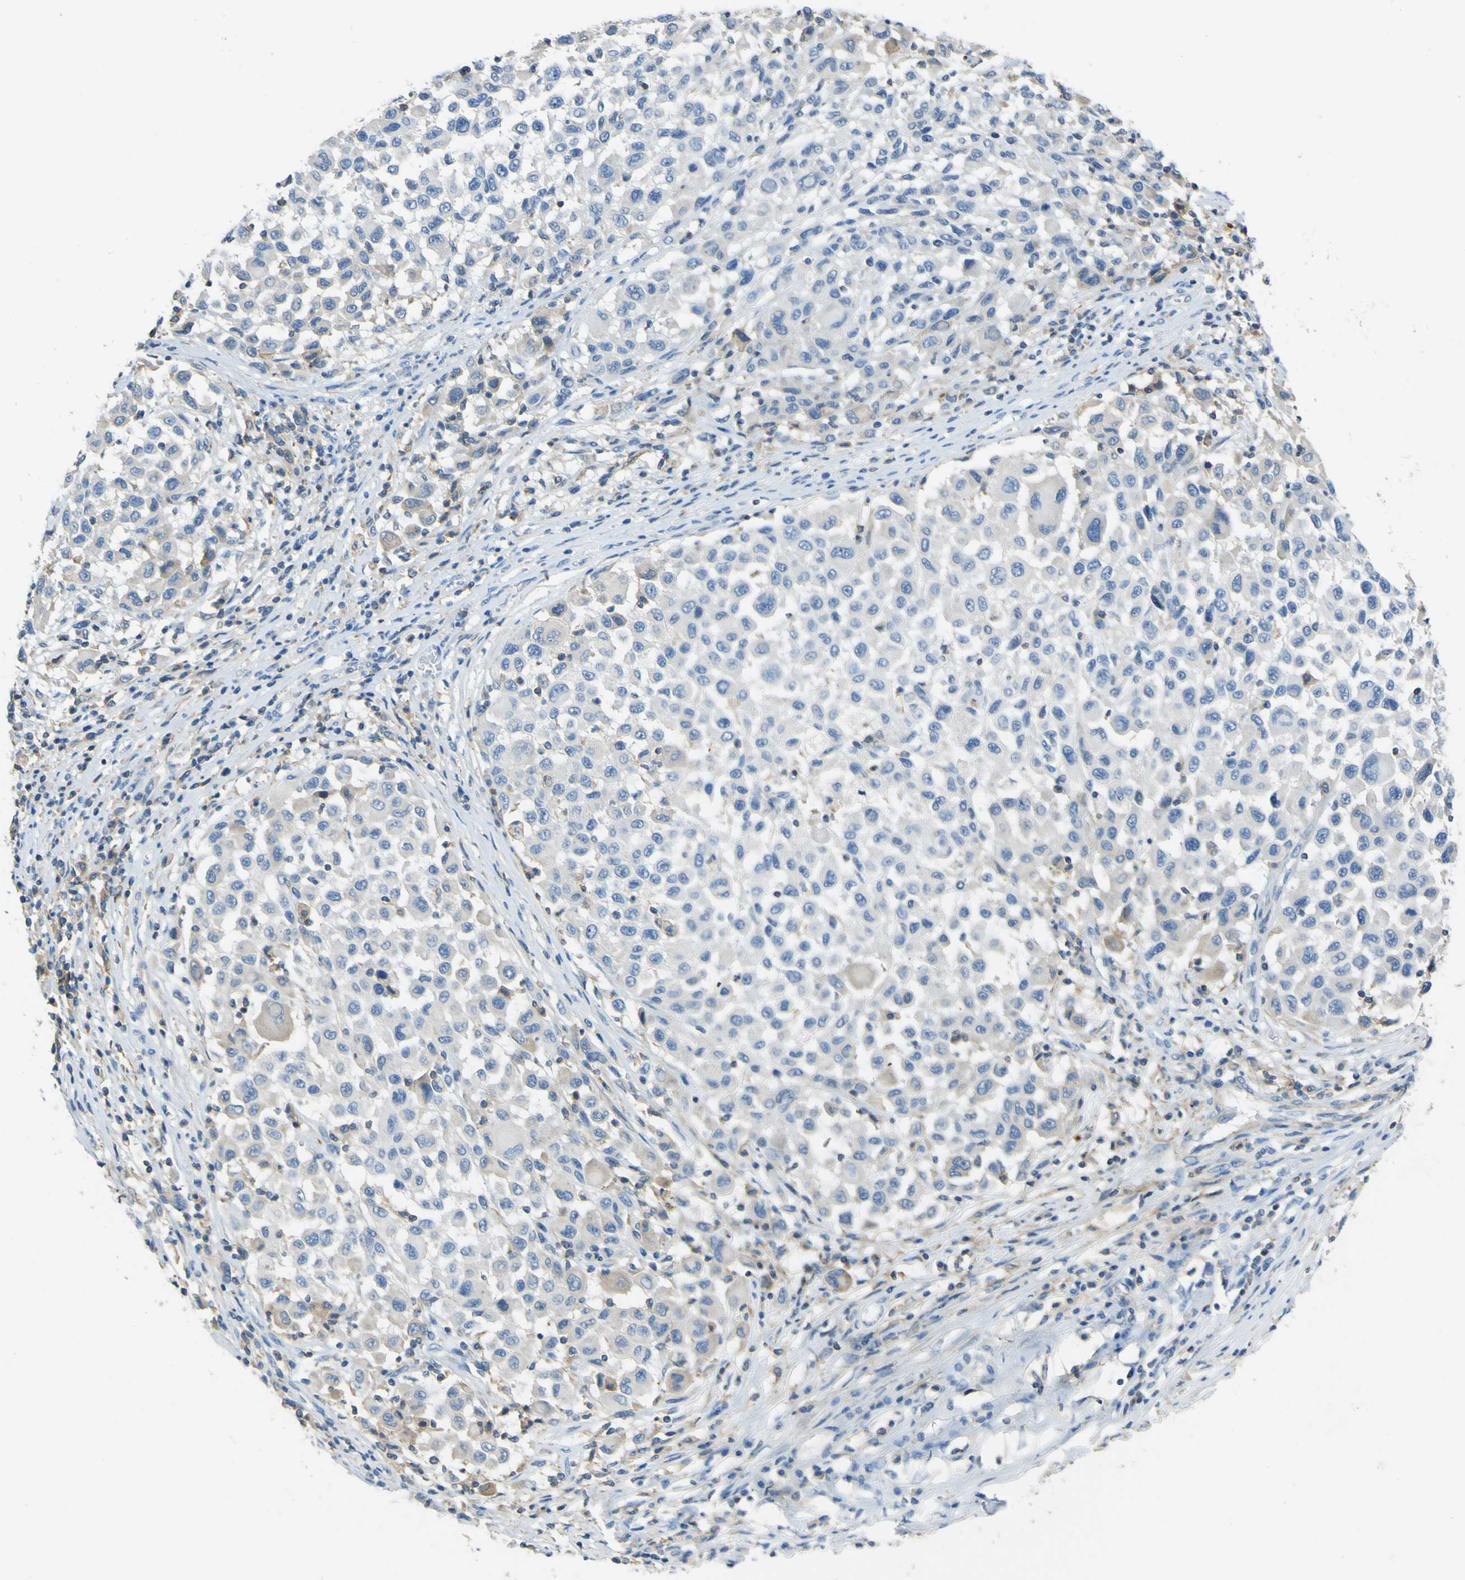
{"staining": {"intensity": "weak", "quantity": "25%-75%", "location": "cytoplasmic/membranous"}, "tissue": "melanoma", "cell_type": "Tumor cells", "image_type": "cancer", "snomed": [{"axis": "morphology", "description": "Malignant melanoma, Metastatic site"}, {"axis": "topography", "description": "Lymph node"}], "caption": "A high-resolution image shows immunohistochemistry staining of melanoma, which displays weak cytoplasmic/membranous staining in approximately 25%-75% of tumor cells.", "gene": "OGN", "patient": {"sex": "male", "age": 61}}